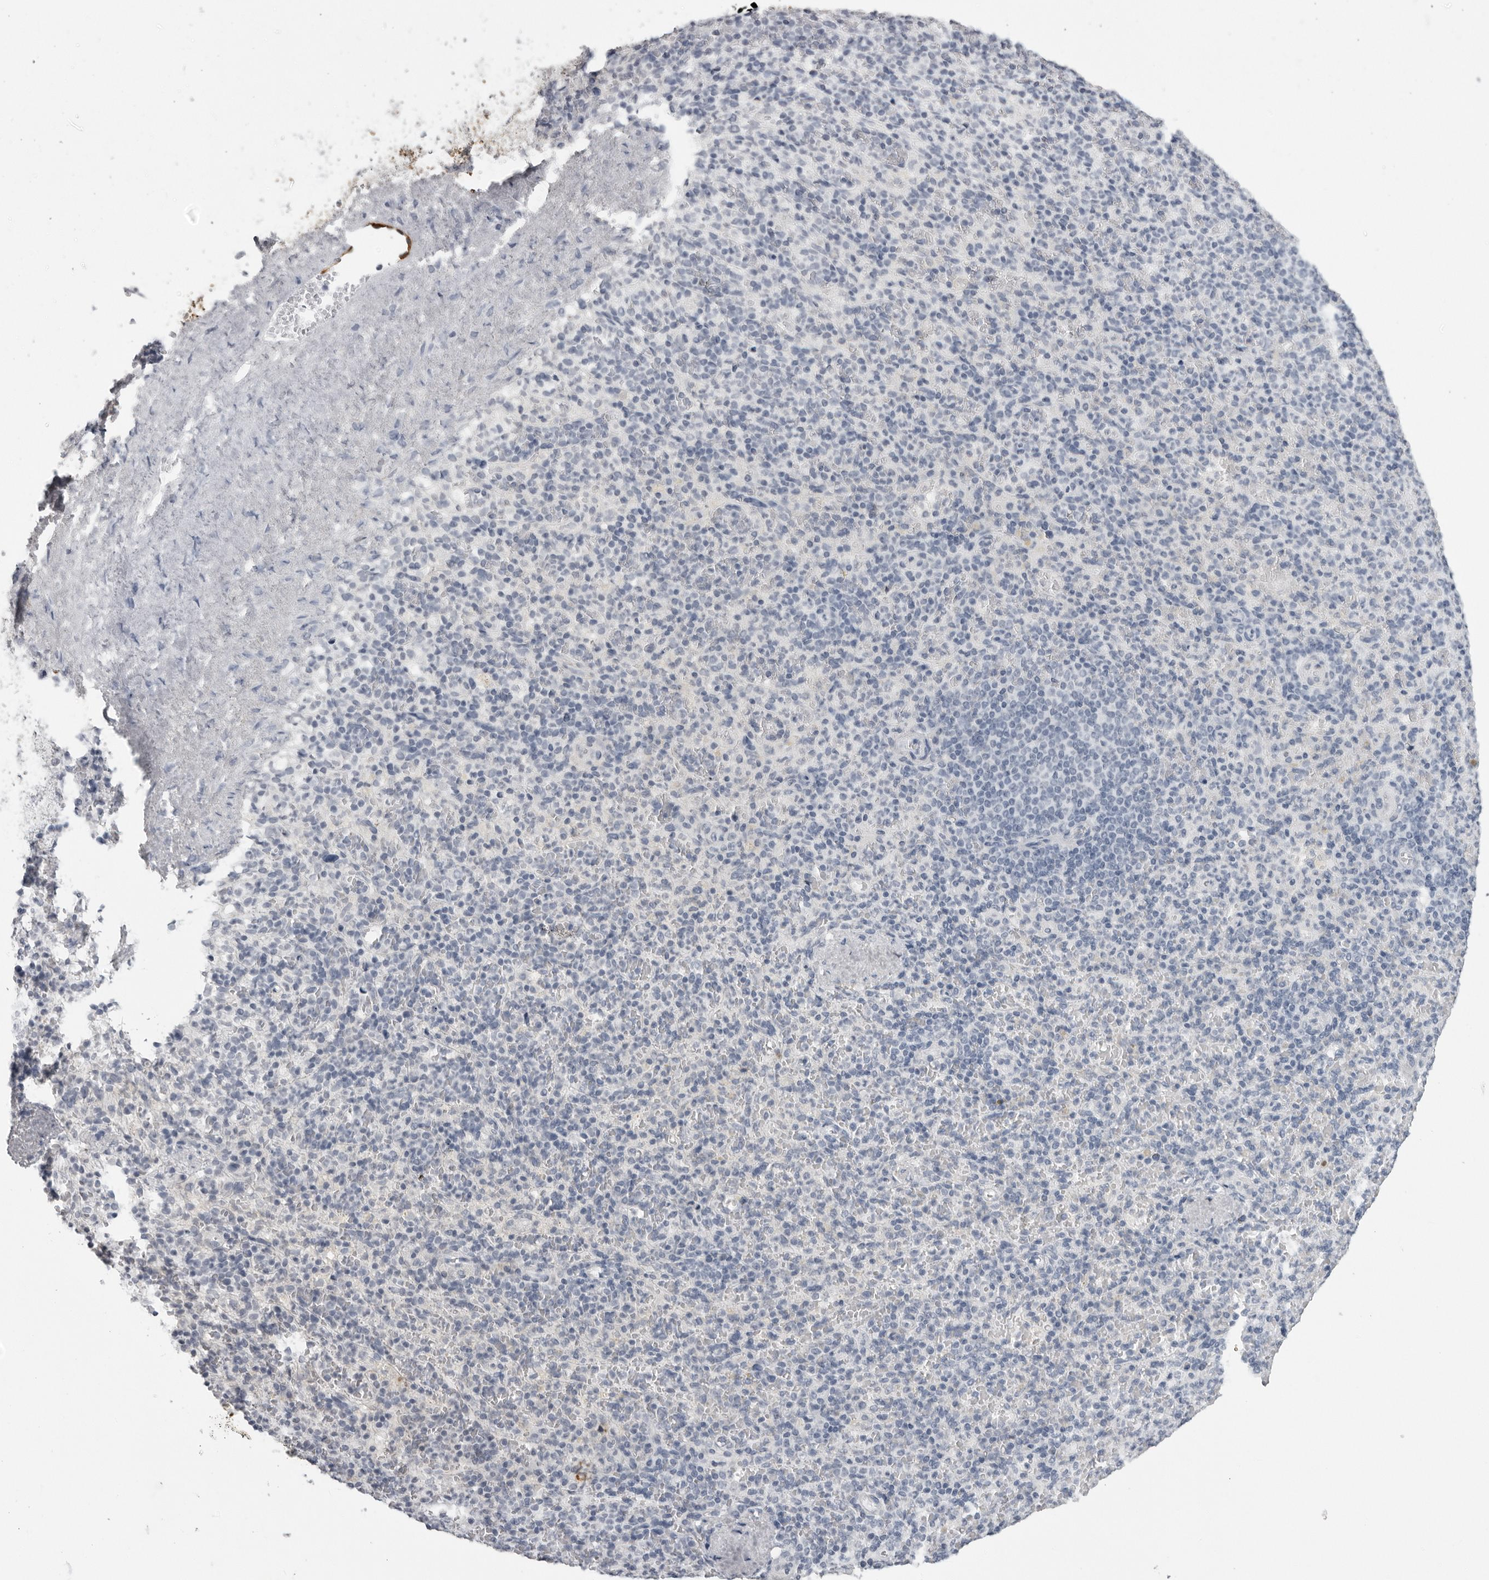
{"staining": {"intensity": "negative", "quantity": "none", "location": "none"}, "tissue": "spleen", "cell_type": "Cells in red pulp", "image_type": "normal", "snomed": [{"axis": "morphology", "description": "Normal tissue, NOS"}, {"axis": "topography", "description": "Spleen"}], "caption": "Cells in red pulp are negative for brown protein staining in benign spleen. Brightfield microscopy of IHC stained with DAB (3,3'-diaminobenzidine) (brown) and hematoxylin (blue), captured at high magnification.", "gene": "SERPINF2", "patient": {"sex": "female", "age": 74}}